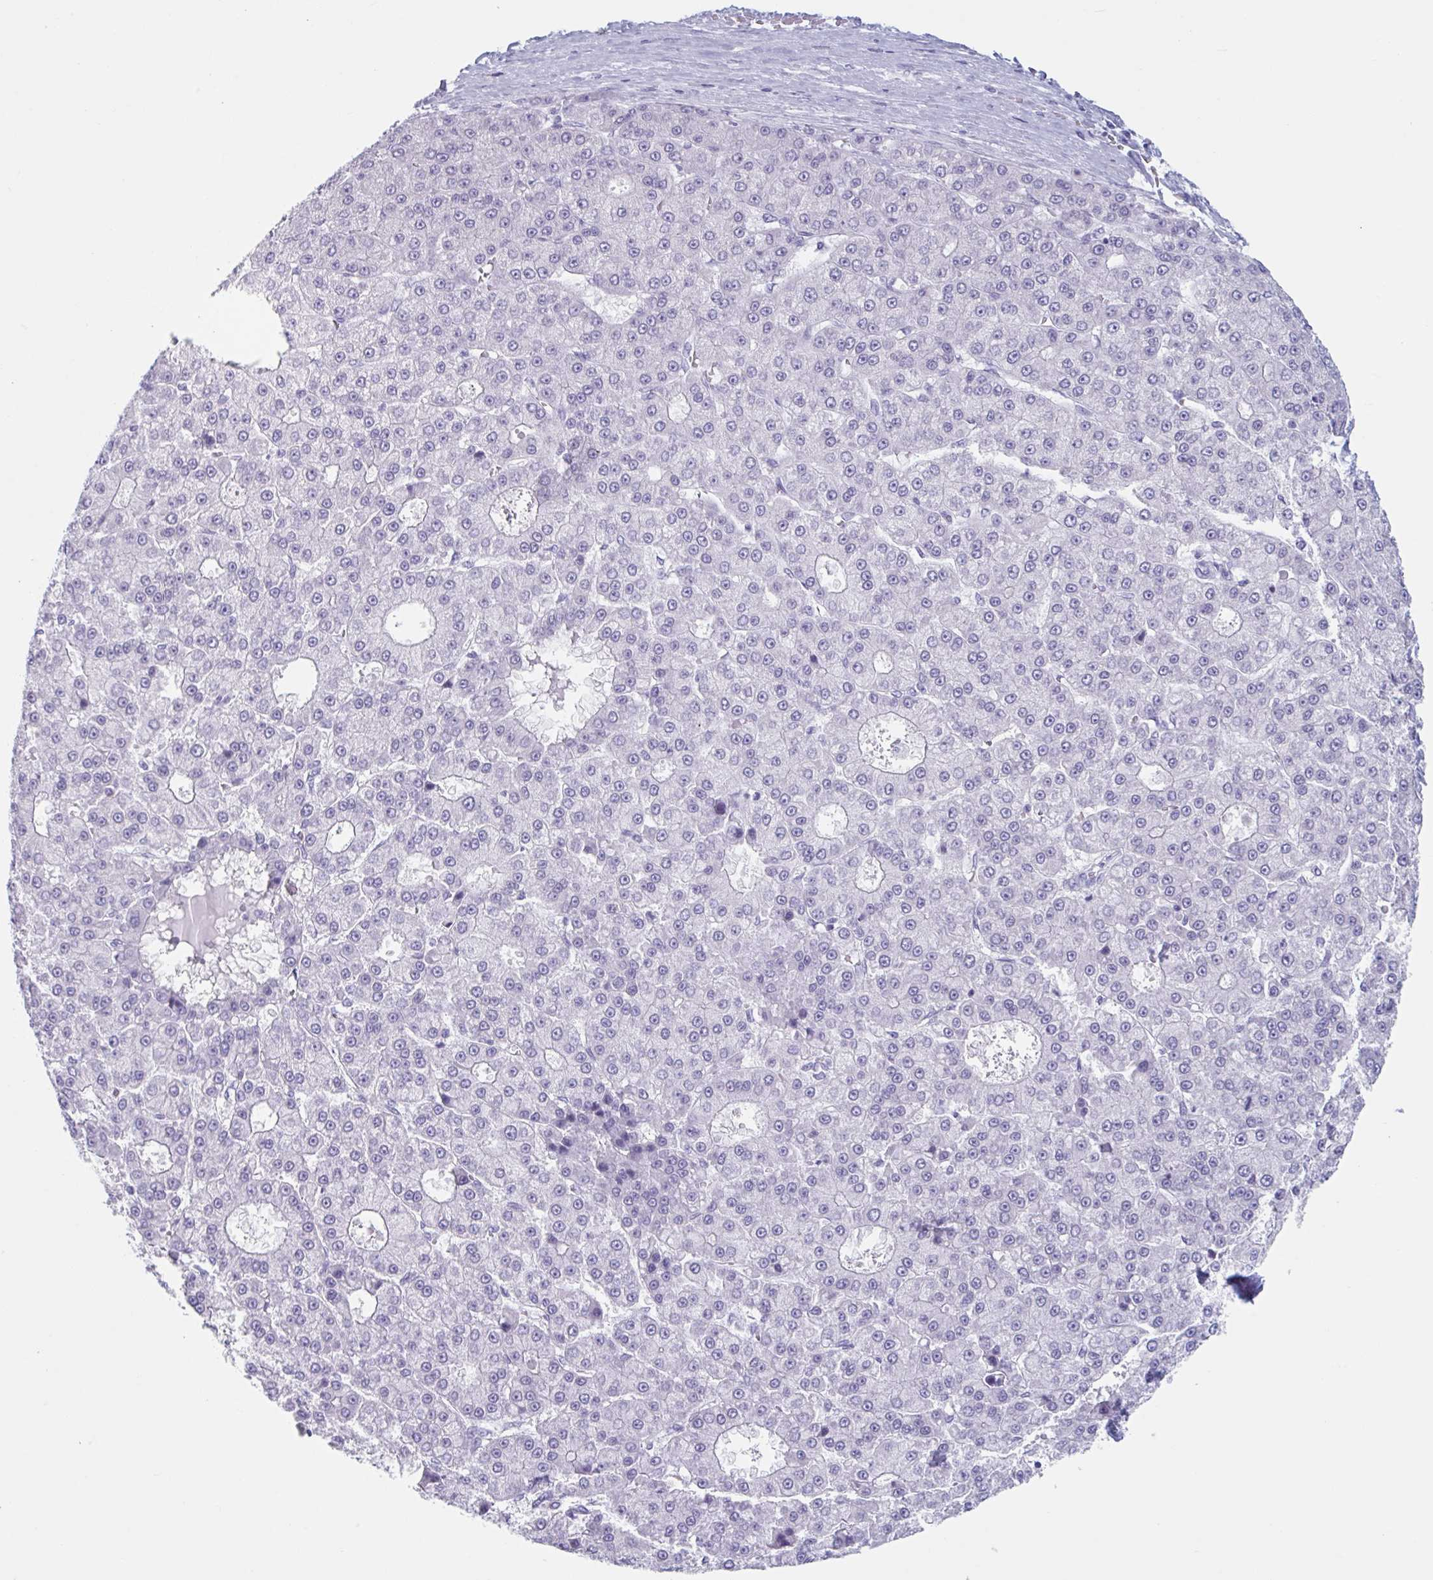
{"staining": {"intensity": "negative", "quantity": "none", "location": "none"}, "tissue": "liver cancer", "cell_type": "Tumor cells", "image_type": "cancer", "snomed": [{"axis": "morphology", "description": "Carcinoma, Hepatocellular, NOS"}, {"axis": "topography", "description": "Liver"}], "caption": "An image of human liver cancer (hepatocellular carcinoma) is negative for staining in tumor cells.", "gene": "HSD11B2", "patient": {"sex": "male", "age": 70}}